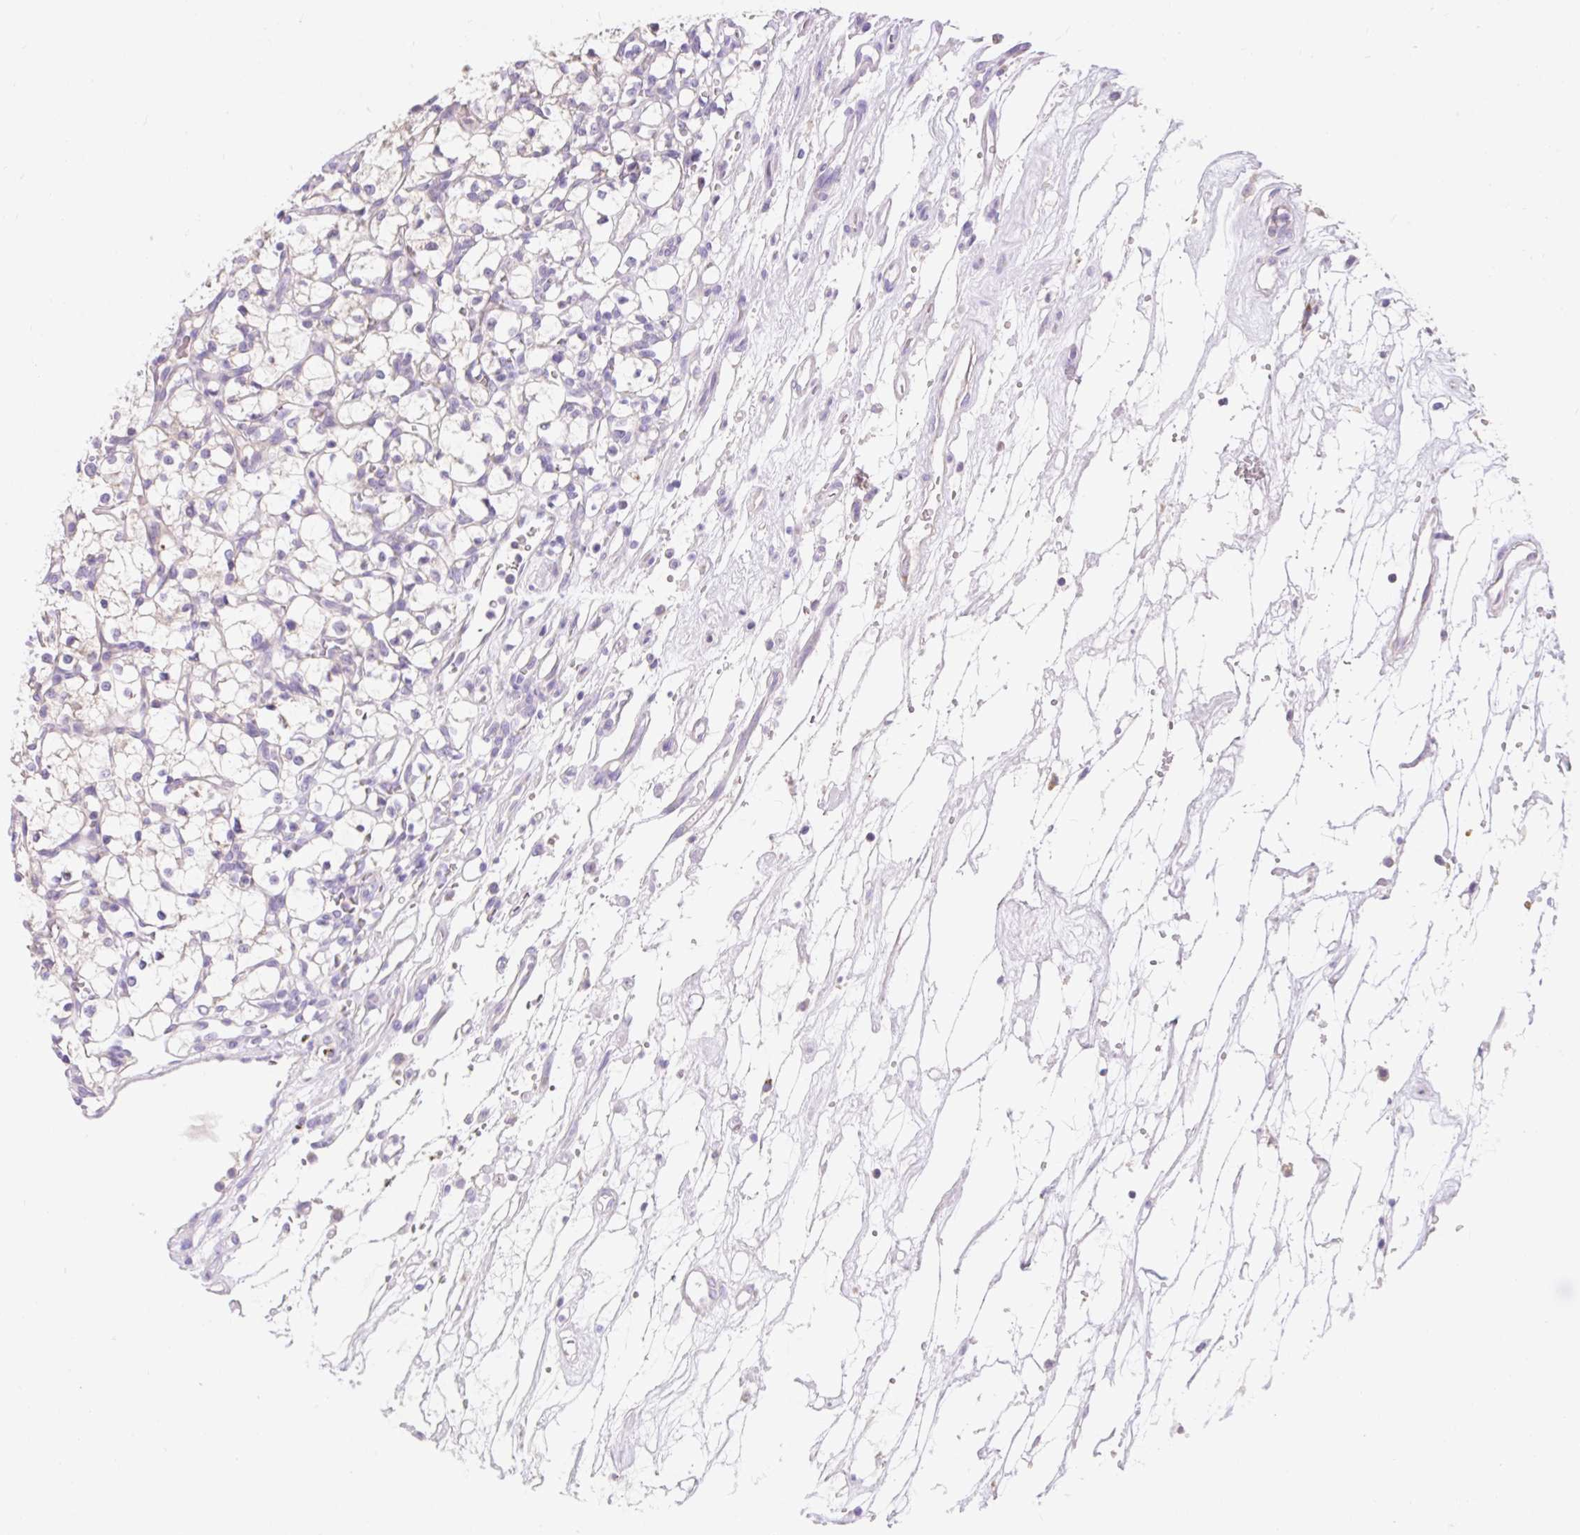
{"staining": {"intensity": "negative", "quantity": "none", "location": "none"}, "tissue": "renal cancer", "cell_type": "Tumor cells", "image_type": "cancer", "snomed": [{"axis": "morphology", "description": "Adenocarcinoma, NOS"}, {"axis": "topography", "description": "Kidney"}], "caption": "Tumor cells are negative for brown protein staining in adenocarcinoma (renal). The staining was performed using DAB to visualize the protein expression in brown, while the nuclei were stained in blue with hematoxylin (Magnification: 20x).", "gene": "PMAIP1", "patient": {"sex": "female", "age": 69}}